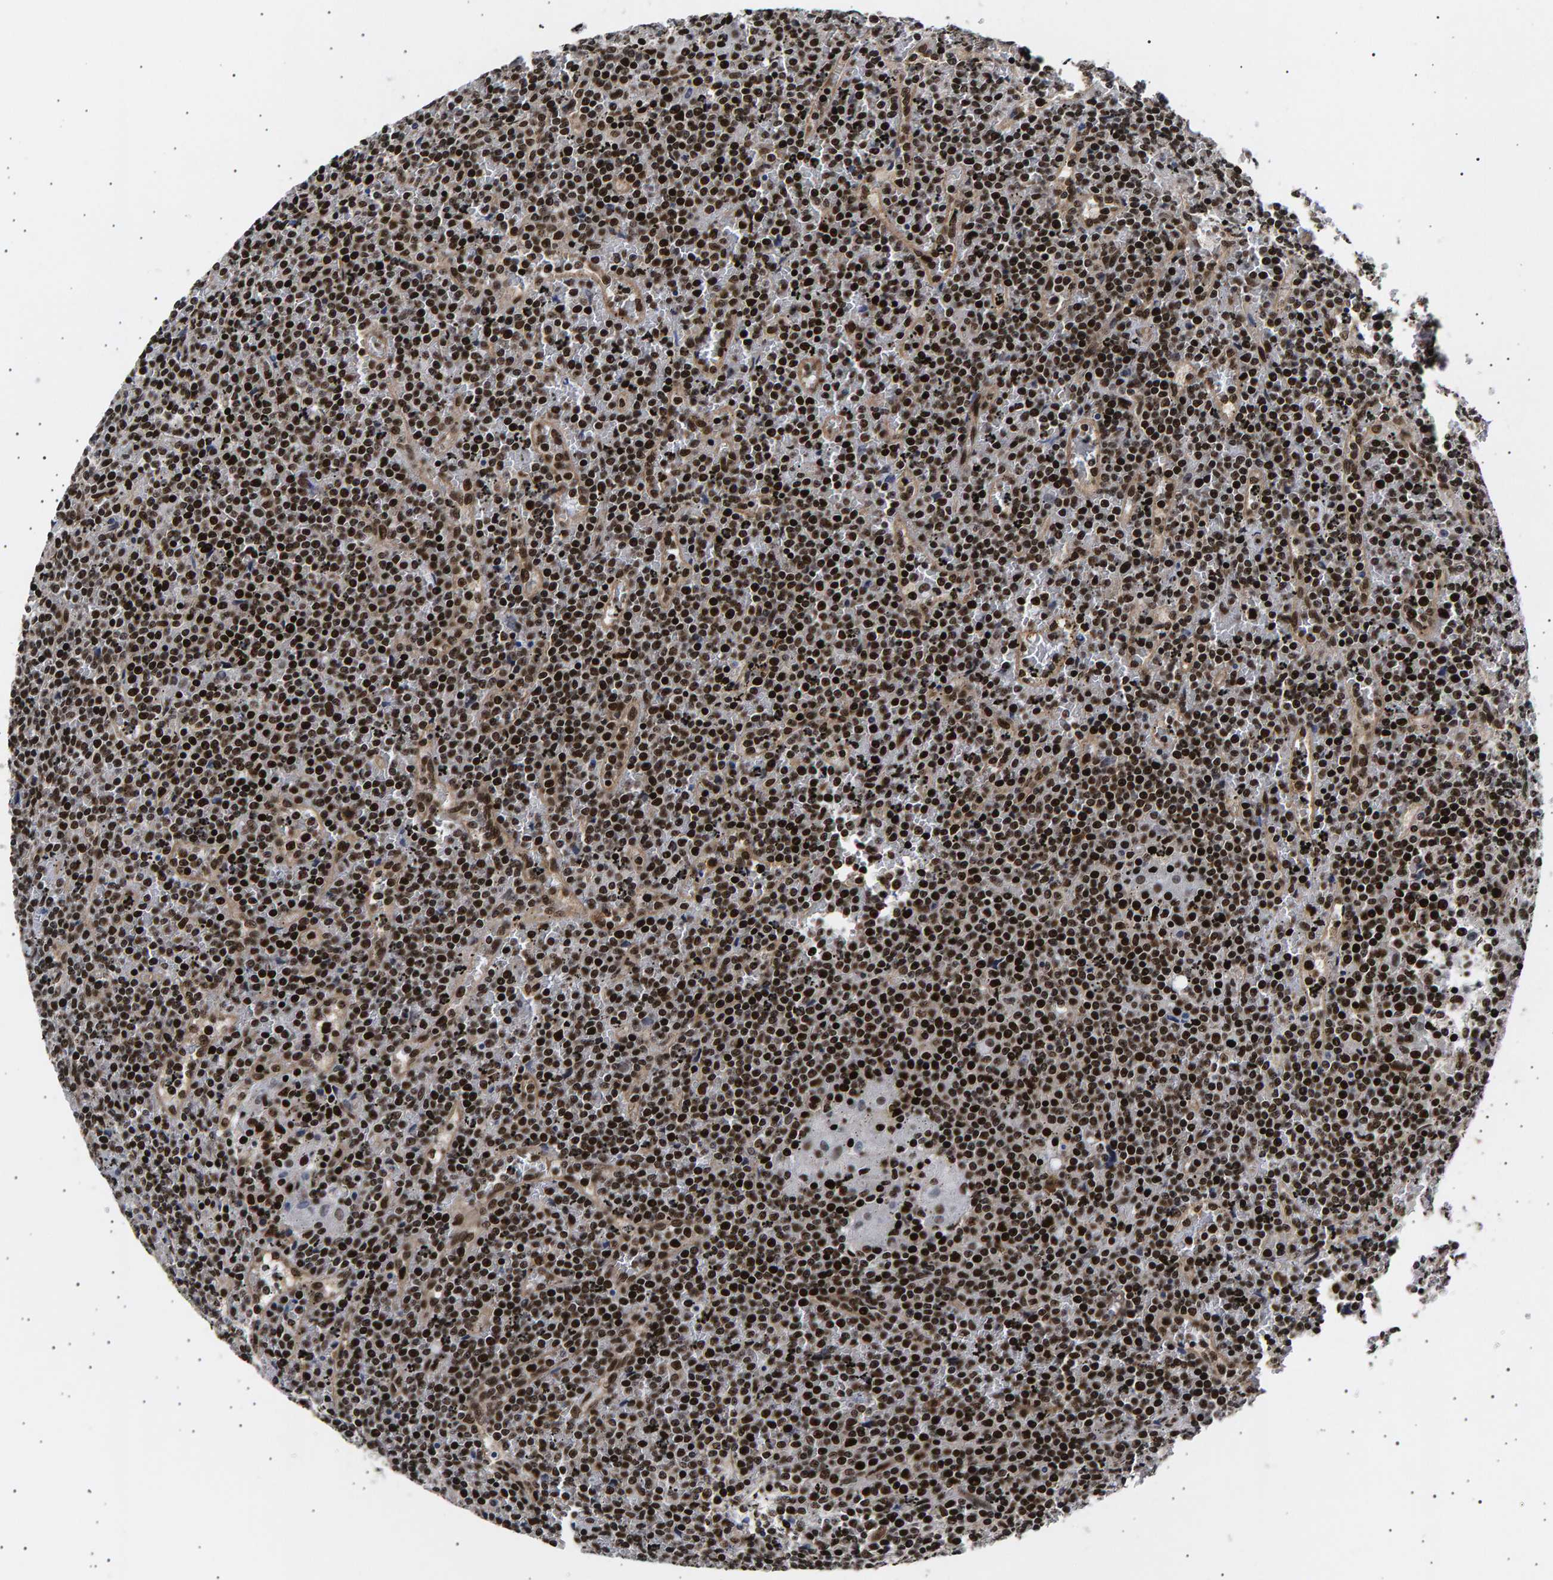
{"staining": {"intensity": "strong", "quantity": ">75%", "location": "nuclear"}, "tissue": "lymphoma", "cell_type": "Tumor cells", "image_type": "cancer", "snomed": [{"axis": "morphology", "description": "Malignant lymphoma, non-Hodgkin's type, Low grade"}, {"axis": "topography", "description": "Spleen"}], "caption": "Immunohistochemistry (IHC) (DAB (3,3'-diaminobenzidine)) staining of lymphoma exhibits strong nuclear protein staining in about >75% of tumor cells. (DAB (3,3'-diaminobenzidine) IHC, brown staining for protein, blue staining for nuclei).", "gene": "ANKRD40", "patient": {"sex": "female", "age": 19}}